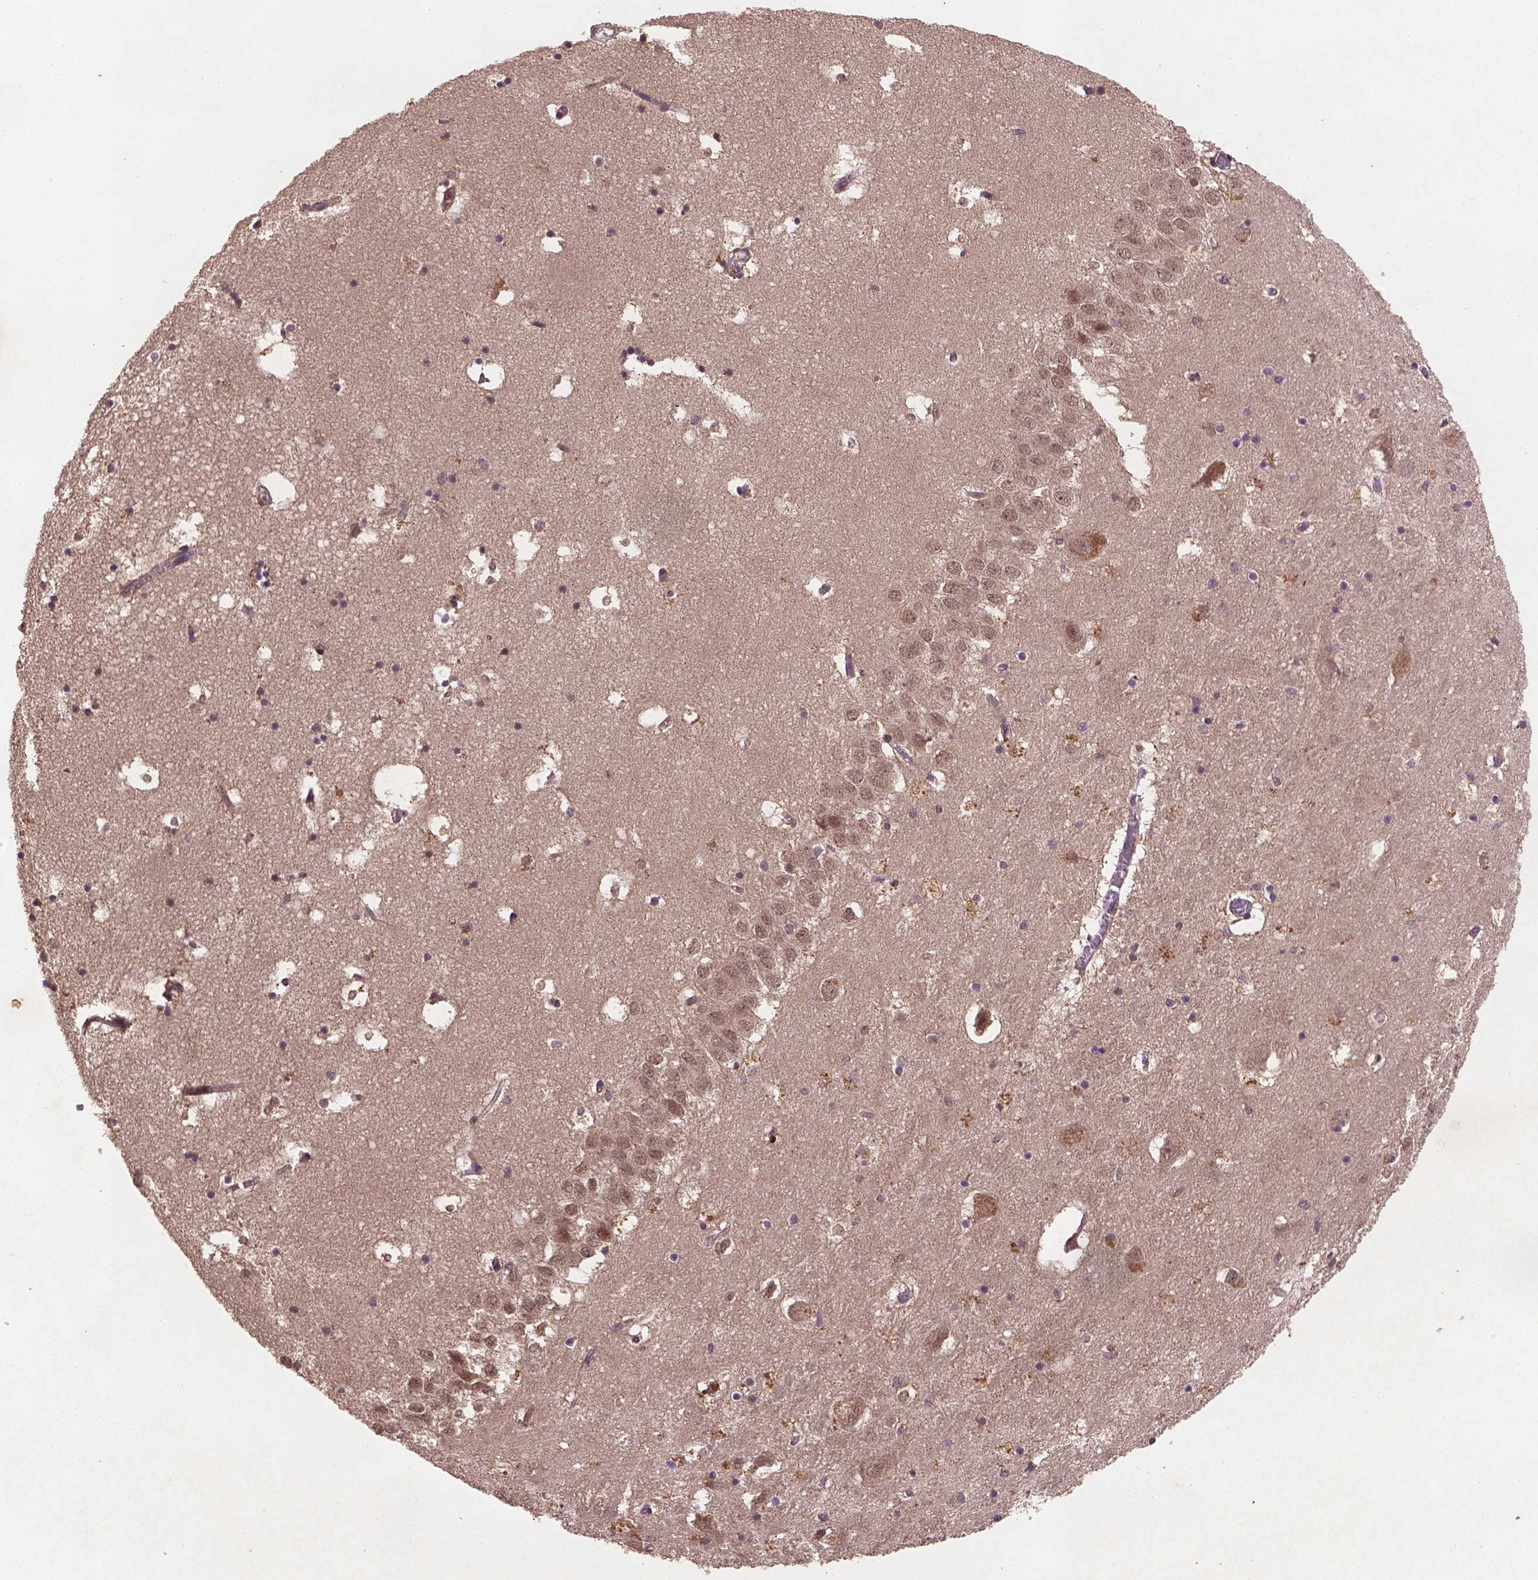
{"staining": {"intensity": "weak", "quantity": "<25%", "location": "cytoplasmic/membranous,nuclear"}, "tissue": "hippocampus", "cell_type": "Glial cells", "image_type": "normal", "snomed": [{"axis": "morphology", "description": "Normal tissue, NOS"}, {"axis": "topography", "description": "Hippocampus"}], "caption": "DAB (3,3'-diaminobenzidine) immunohistochemical staining of benign human hippocampus shows no significant staining in glial cells.", "gene": "NIPAL2", "patient": {"sex": "male", "age": 58}}